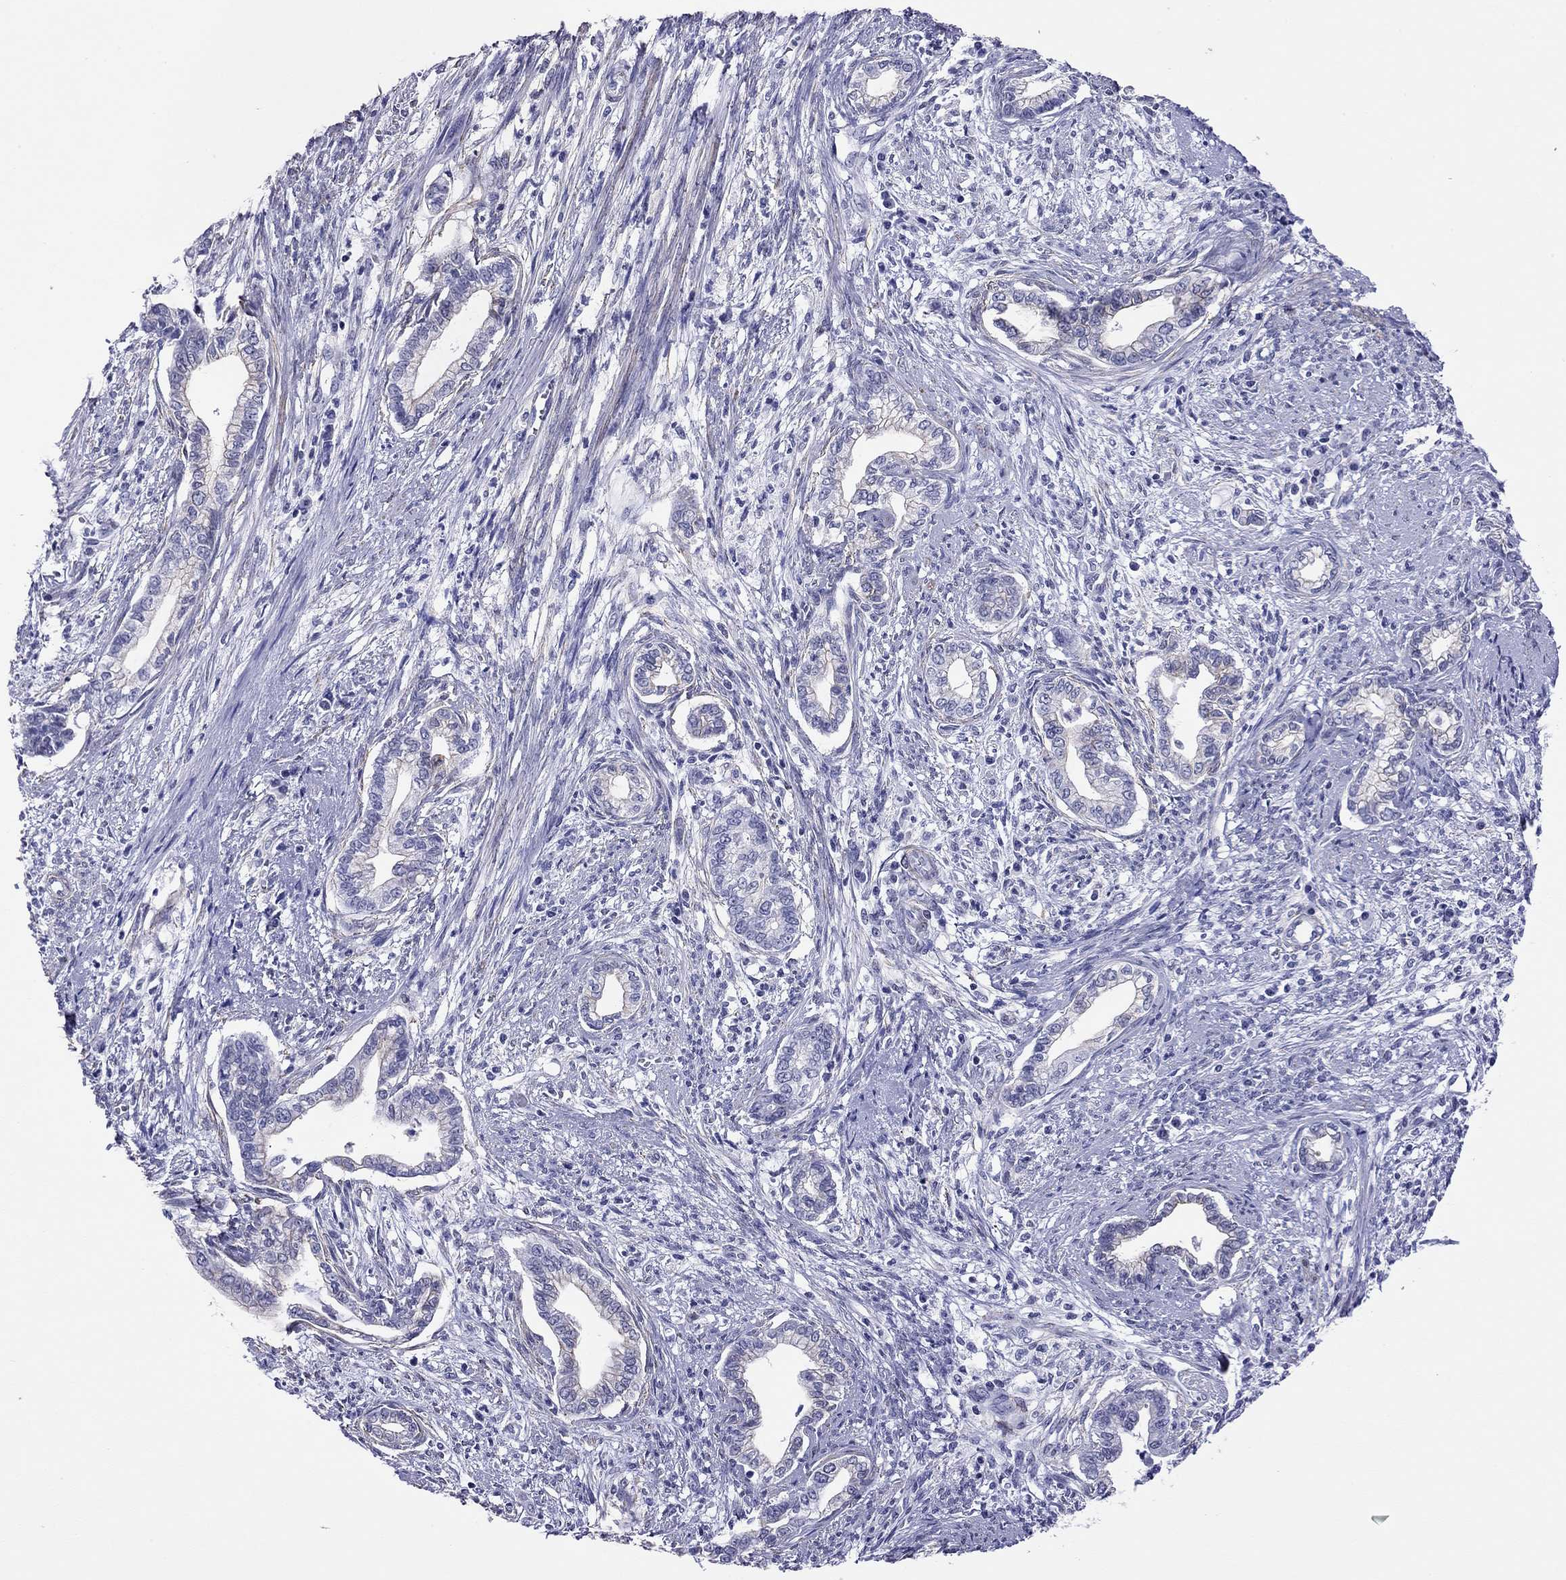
{"staining": {"intensity": "negative", "quantity": "none", "location": "none"}, "tissue": "cervical cancer", "cell_type": "Tumor cells", "image_type": "cancer", "snomed": [{"axis": "morphology", "description": "Adenocarcinoma, NOS"}, {"axis": "topography", "description": "Cervix"}], "caption": "Tumor cells are negative for protein expression in human cervical cancer (adenocarcinoma).", "gene": "MYMX", "patient": {"sex": "female", "age": 62}}